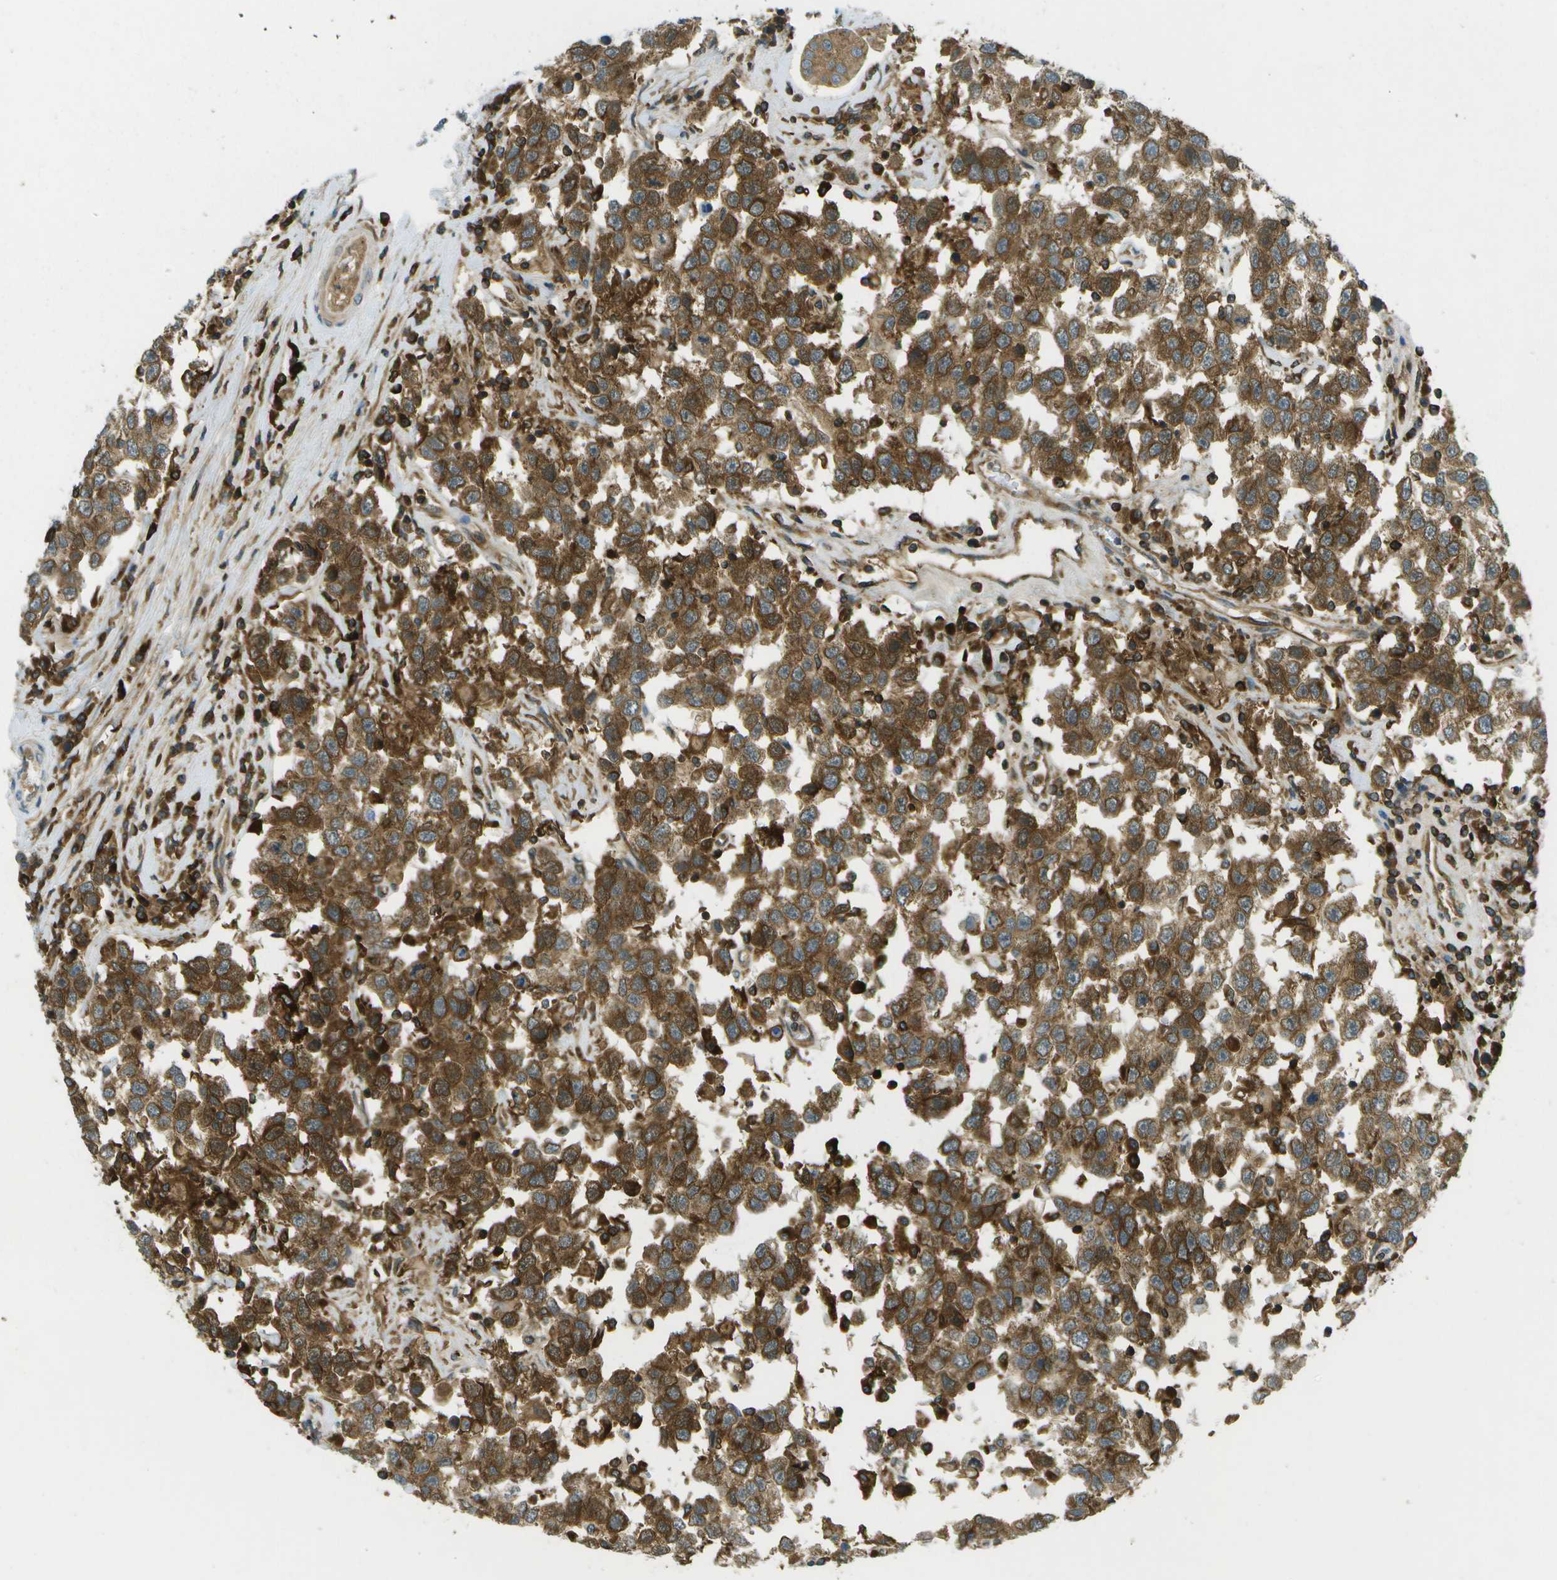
{"staining": {"intensity": "moderate", "quantity": ">75%", "location": "cytoplasmic/membranous"}, "tissue": "testis cancer", "cell_type": "Tumor cells", "image_type": "cancer", "snomed": [{"axis": "morphology", "description": "Seminoma, NOS"}, {"axis": "topography", "description": "Testis"}], "caption": "Seminoma (testis) stained for a protein (brown) demonstrates moderate cytoplasmic/membranous positive staining in approximately >75% of tumor cells.", "gene": "TMTC1", "patient": {"sex": "male", "age": 41}}